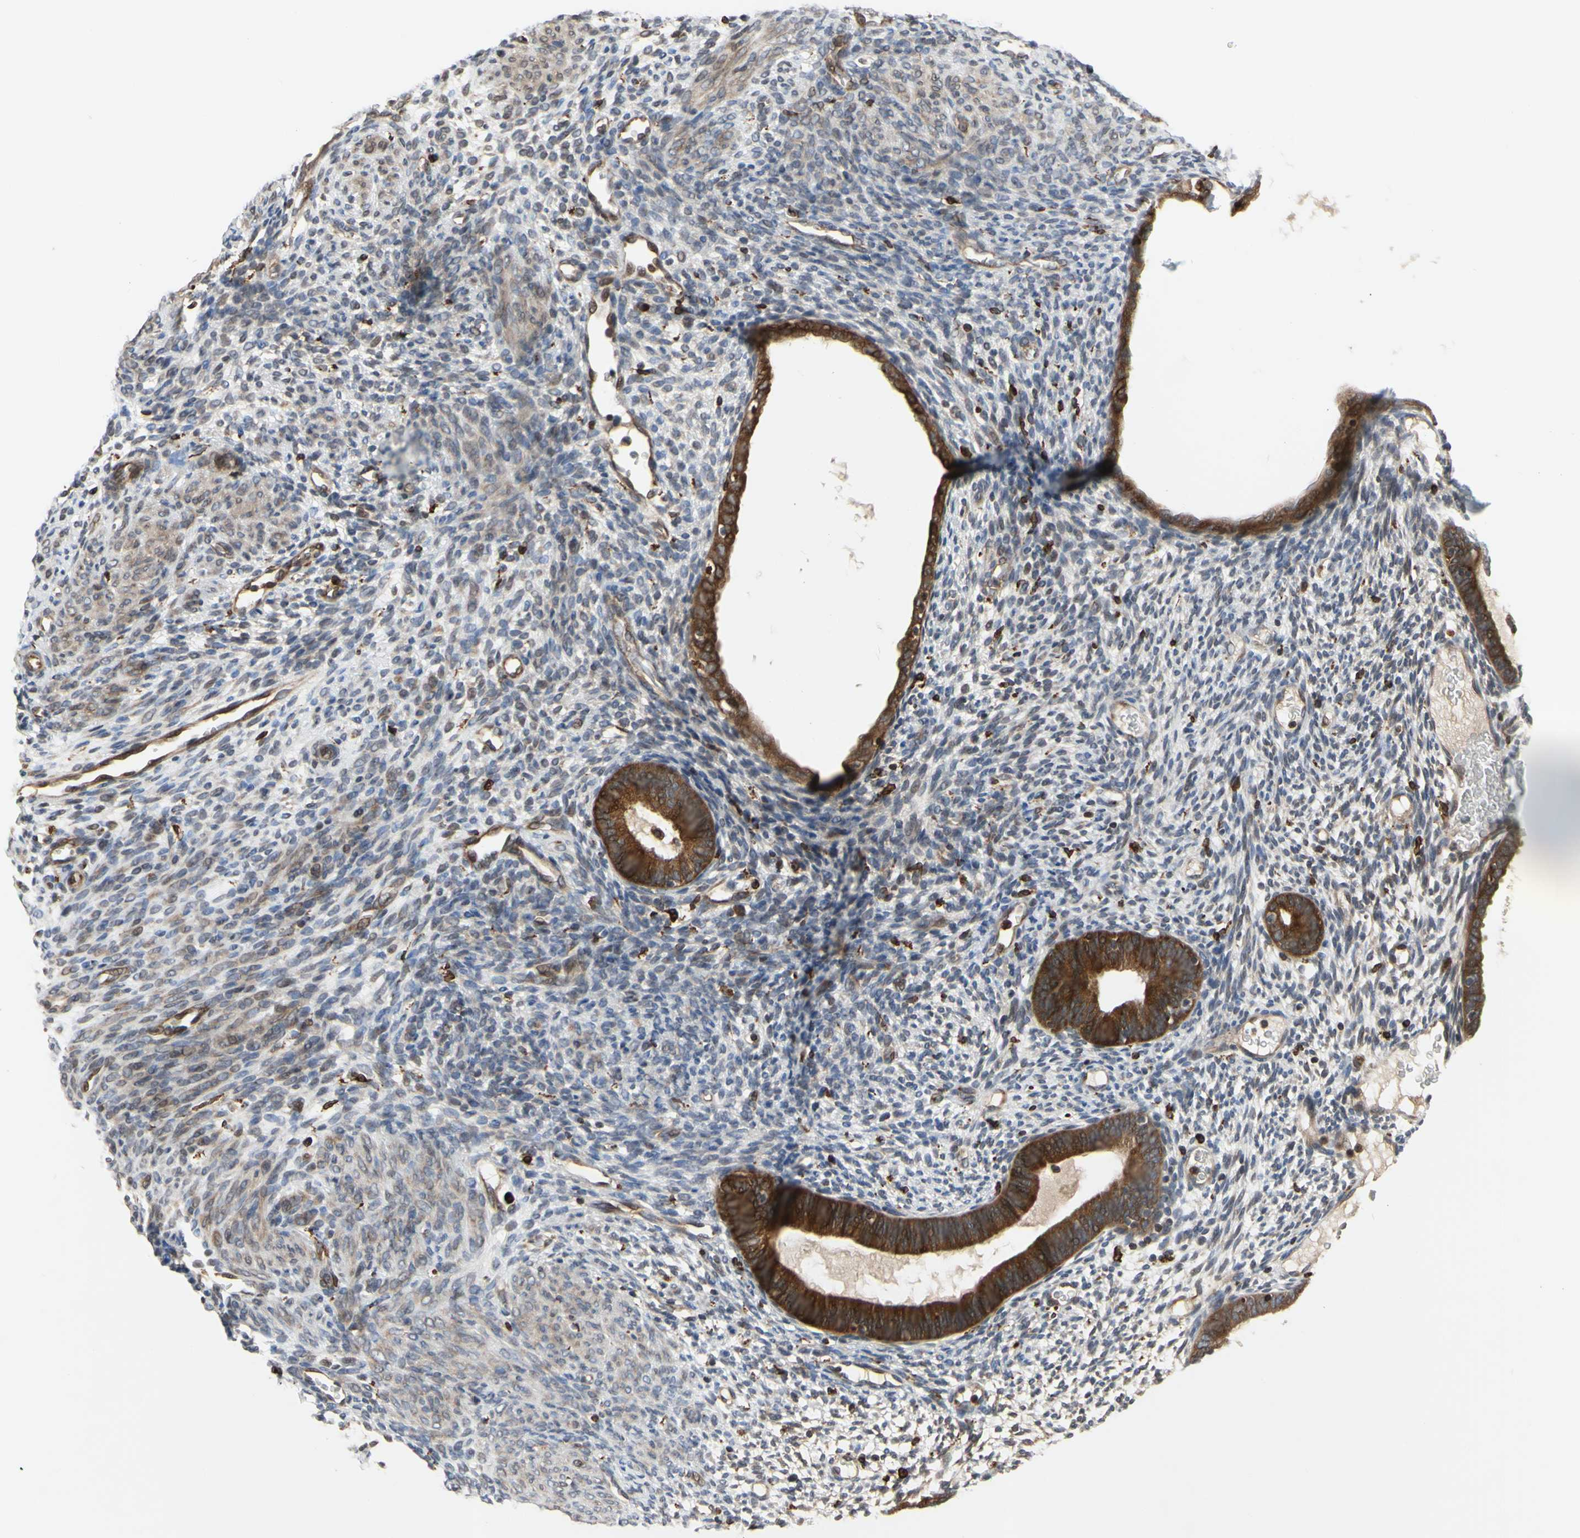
{"staining": {"intensity": "weak", "quantity": "<25%", "location": "cytoplasmic/membranous"}, "tissue": "endometrium", "cell_type": "Cells in endometrial stroma", "image_type": "normal", "snomed": [{"axis": "morphology", "description": "Normal tissue, NOS"}, {"axis": "morphology", "description": "Atrophy, NOS"}, {"axis": "topography", "description": "Uterus"}, {"axis": "topography", "description": "Endometrium"}], "caption": "Cells in endometrial stroma are negative for brown protein staining in normal endometrium. (Immunohistochemistry (ihc), brightfield microscopy, high magnification).", "gene": "PLXNA2", "patient": {"sex": "female", "age": 68}}